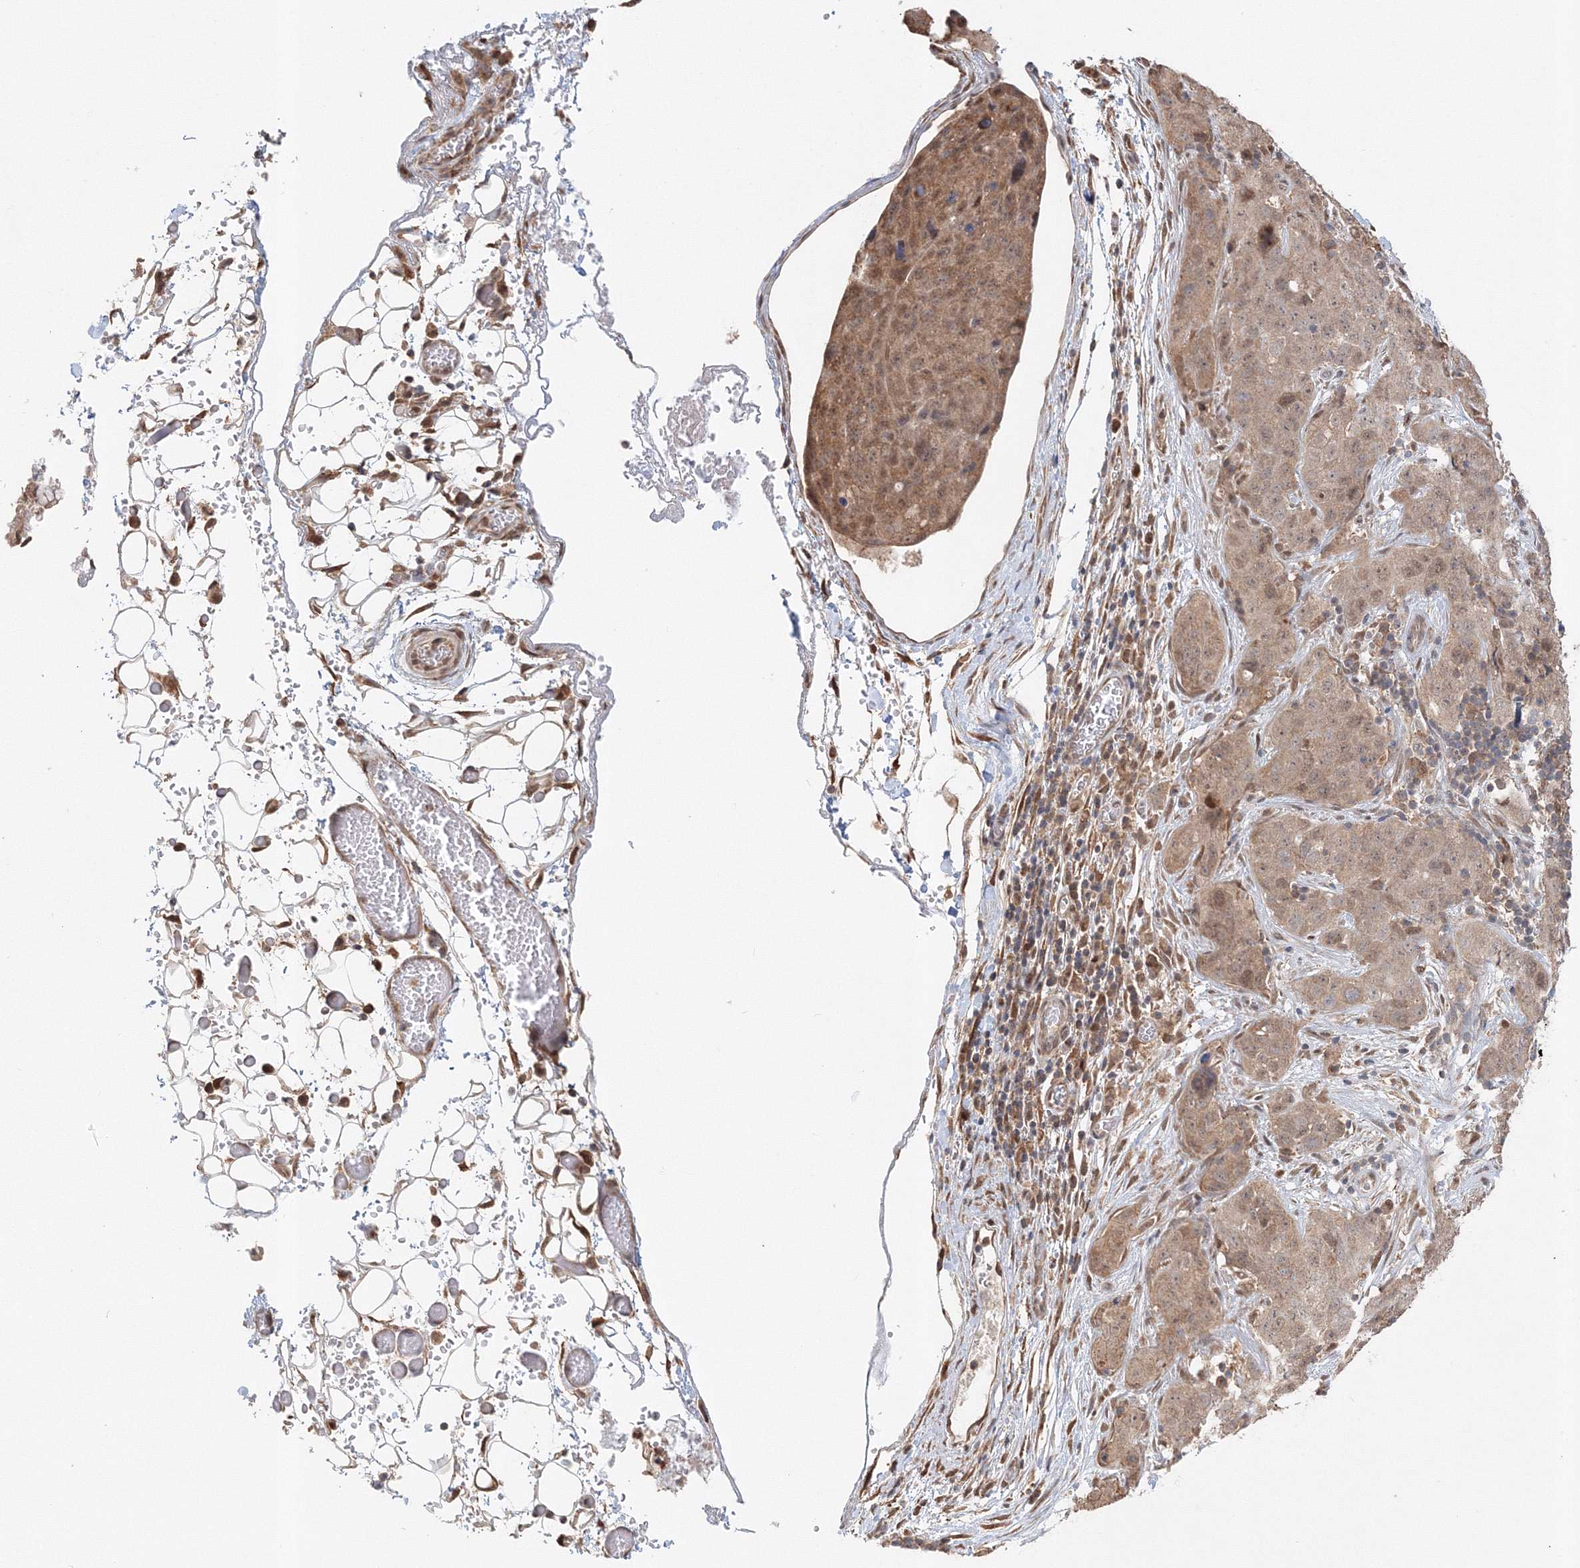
{"staining": {"intensity": "moderate", "quantity": ">75%", "location": "cytoplasmic/membranous,nuclear"}, "tissue": "stomach cancer", "cell_type": "Tumor cells", "image_type": "cancer", "snomed": [{"axis": "morphology", "description": "Normal tissue, NOS"}, {"axis": "morphology", "description": "Adenocarcinoma, NOS"}, {"axis": "topography", "description": "Lymph node"}, {"axis": "topography", "description": "Stomach"}], "caption": "A photomicrograph of human stomach cancer stained for a protein displays moderate cytoplasmic/membranous and nuclear brown staining in tumor cells.", "gene": "PSMD6", "patient": {"sex": "male", "age": 48}}